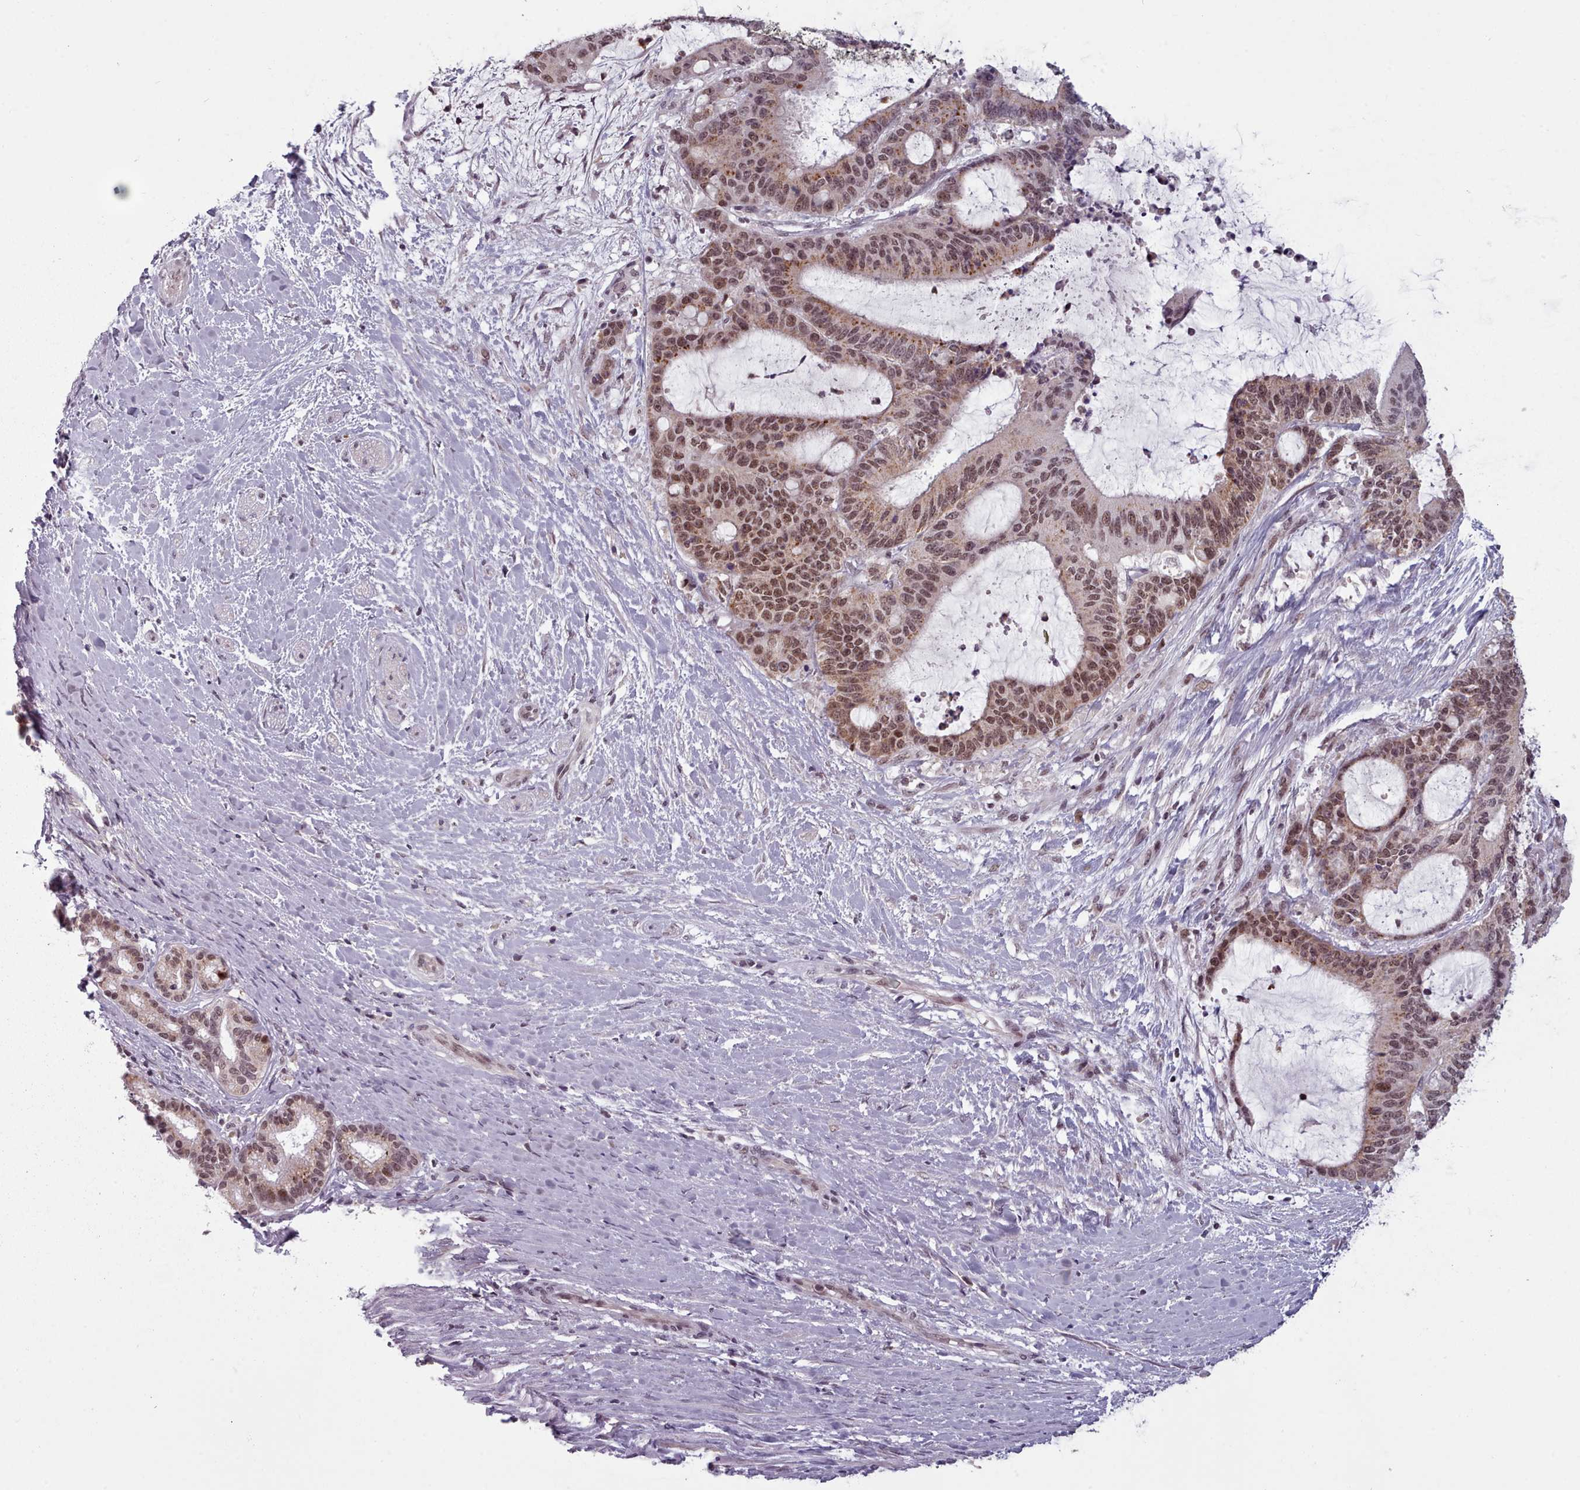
{"staining": {"intensity": "strong", "quantity": ">75%", "location": "nuclear"}, "tissue": "liver cancer", "cell_type": "Tumor cells", "image_type": "cancer", "snomed": [{"axis": "morphology", "description": "Normal tissue, NOS"}, {"axis": "morphology", "description": "Cholangiocarcinoma"}, {"axis": "topography", "description": "Liver"}, {"axis": "topography", "description": "Peripheral nerve tissue"}], "caption": "IHC image of liver cholangiocarcinoma stained for a protein (brown), which demonstrates high levels of strong nuclear staining in about >75% of tumor cells.", "gene": "SRSF9", "patient": {"sex": "female", "age": 73}}